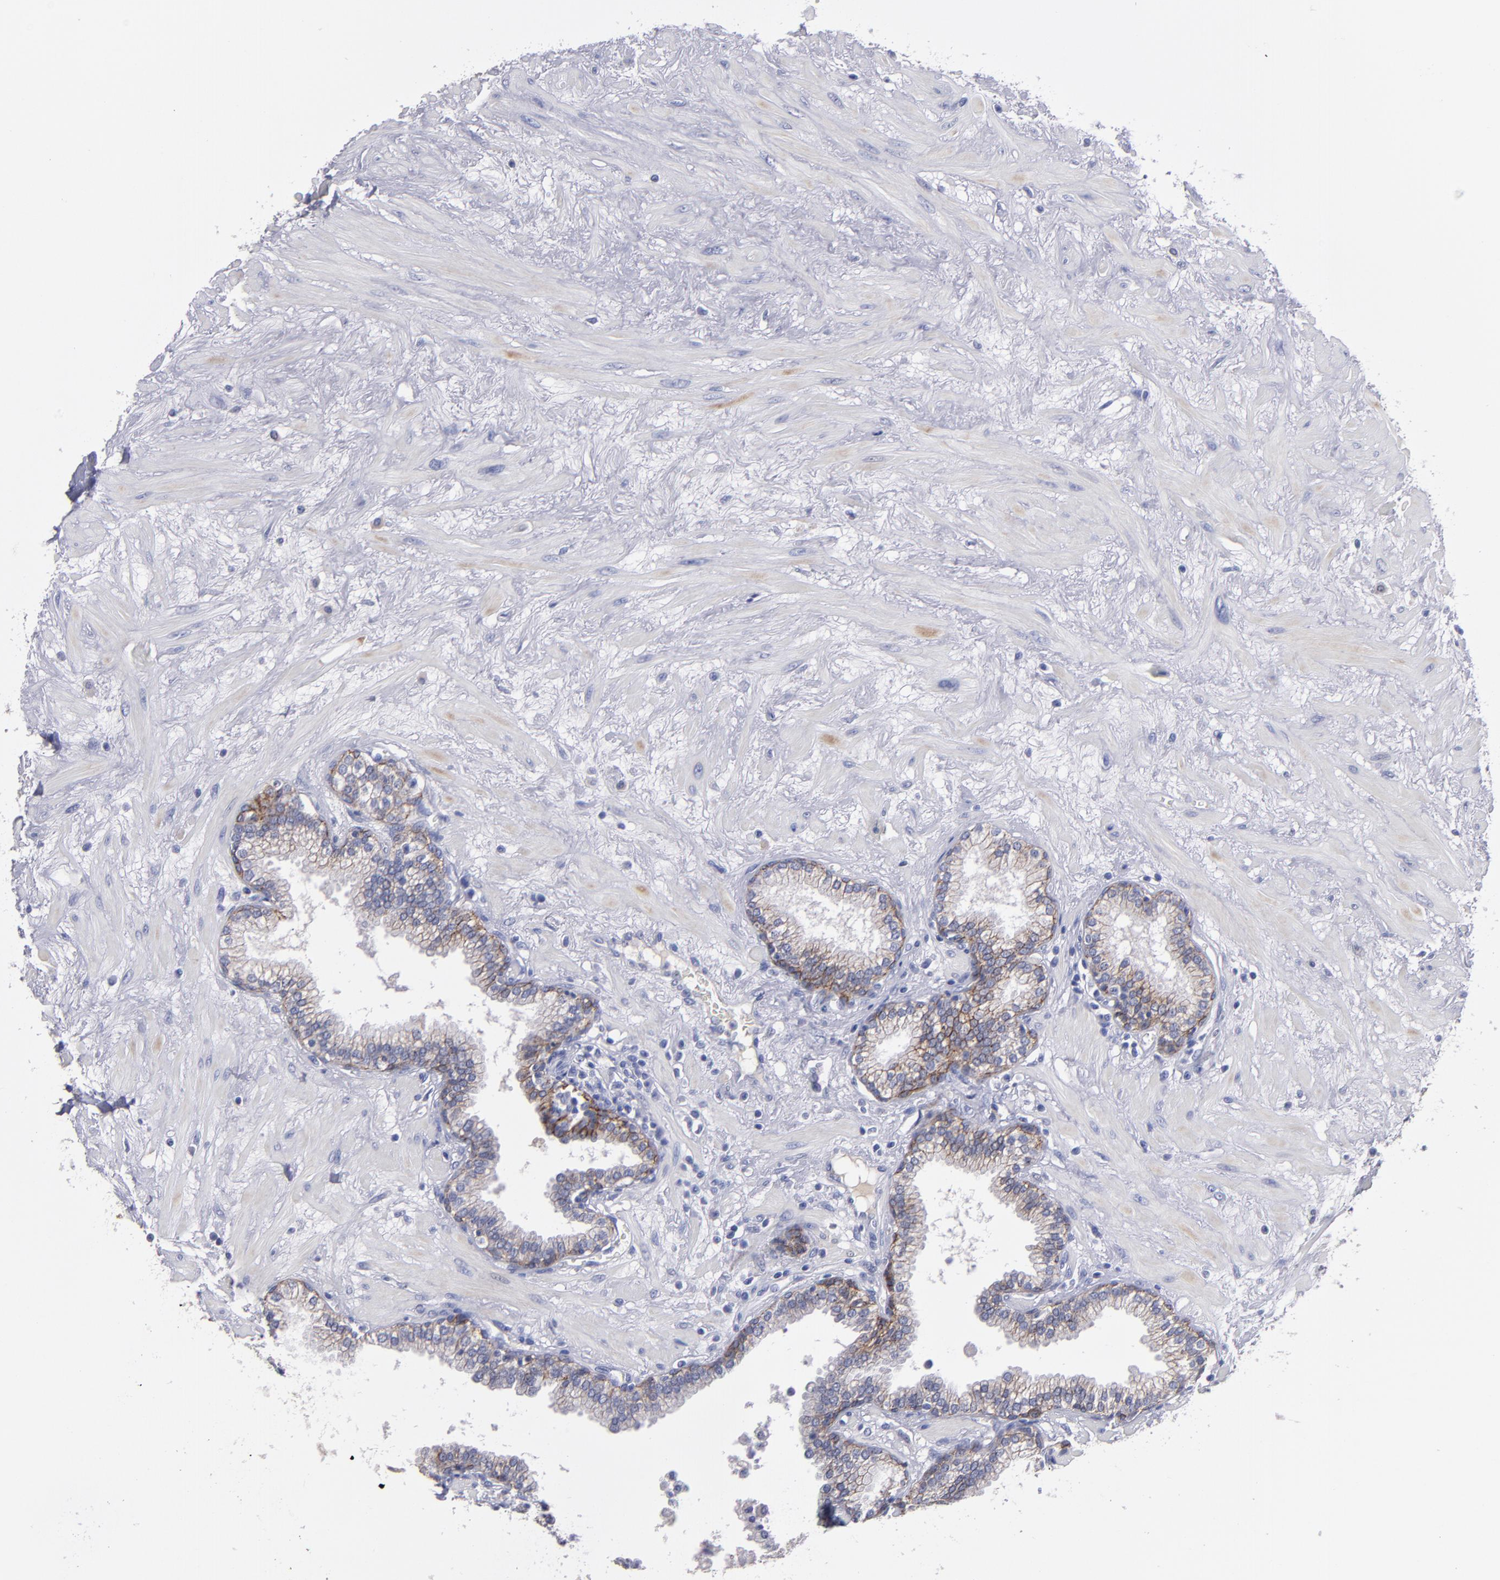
{"staining": {"intensity": "weak", "quantity": "25%-75%", "location": "cytoplasmic/membranous"}, "tissue": "prostate", "cell_type": "Glandular cells", "image_type": "normal", "snomed": [{"axis": "morphology", "description": "Normal tissue, NOS"}, {"axis": "topography", "description": "Prostate"}], "caption": "About 25%-75% of glandular cells in benign prostate demonstrate weak cytoplasmic/membranous protein expression as visualized by brown immunohistochemical staining.", "gene": "CDH3", "patient": {"sex": "male", "age": 64}}